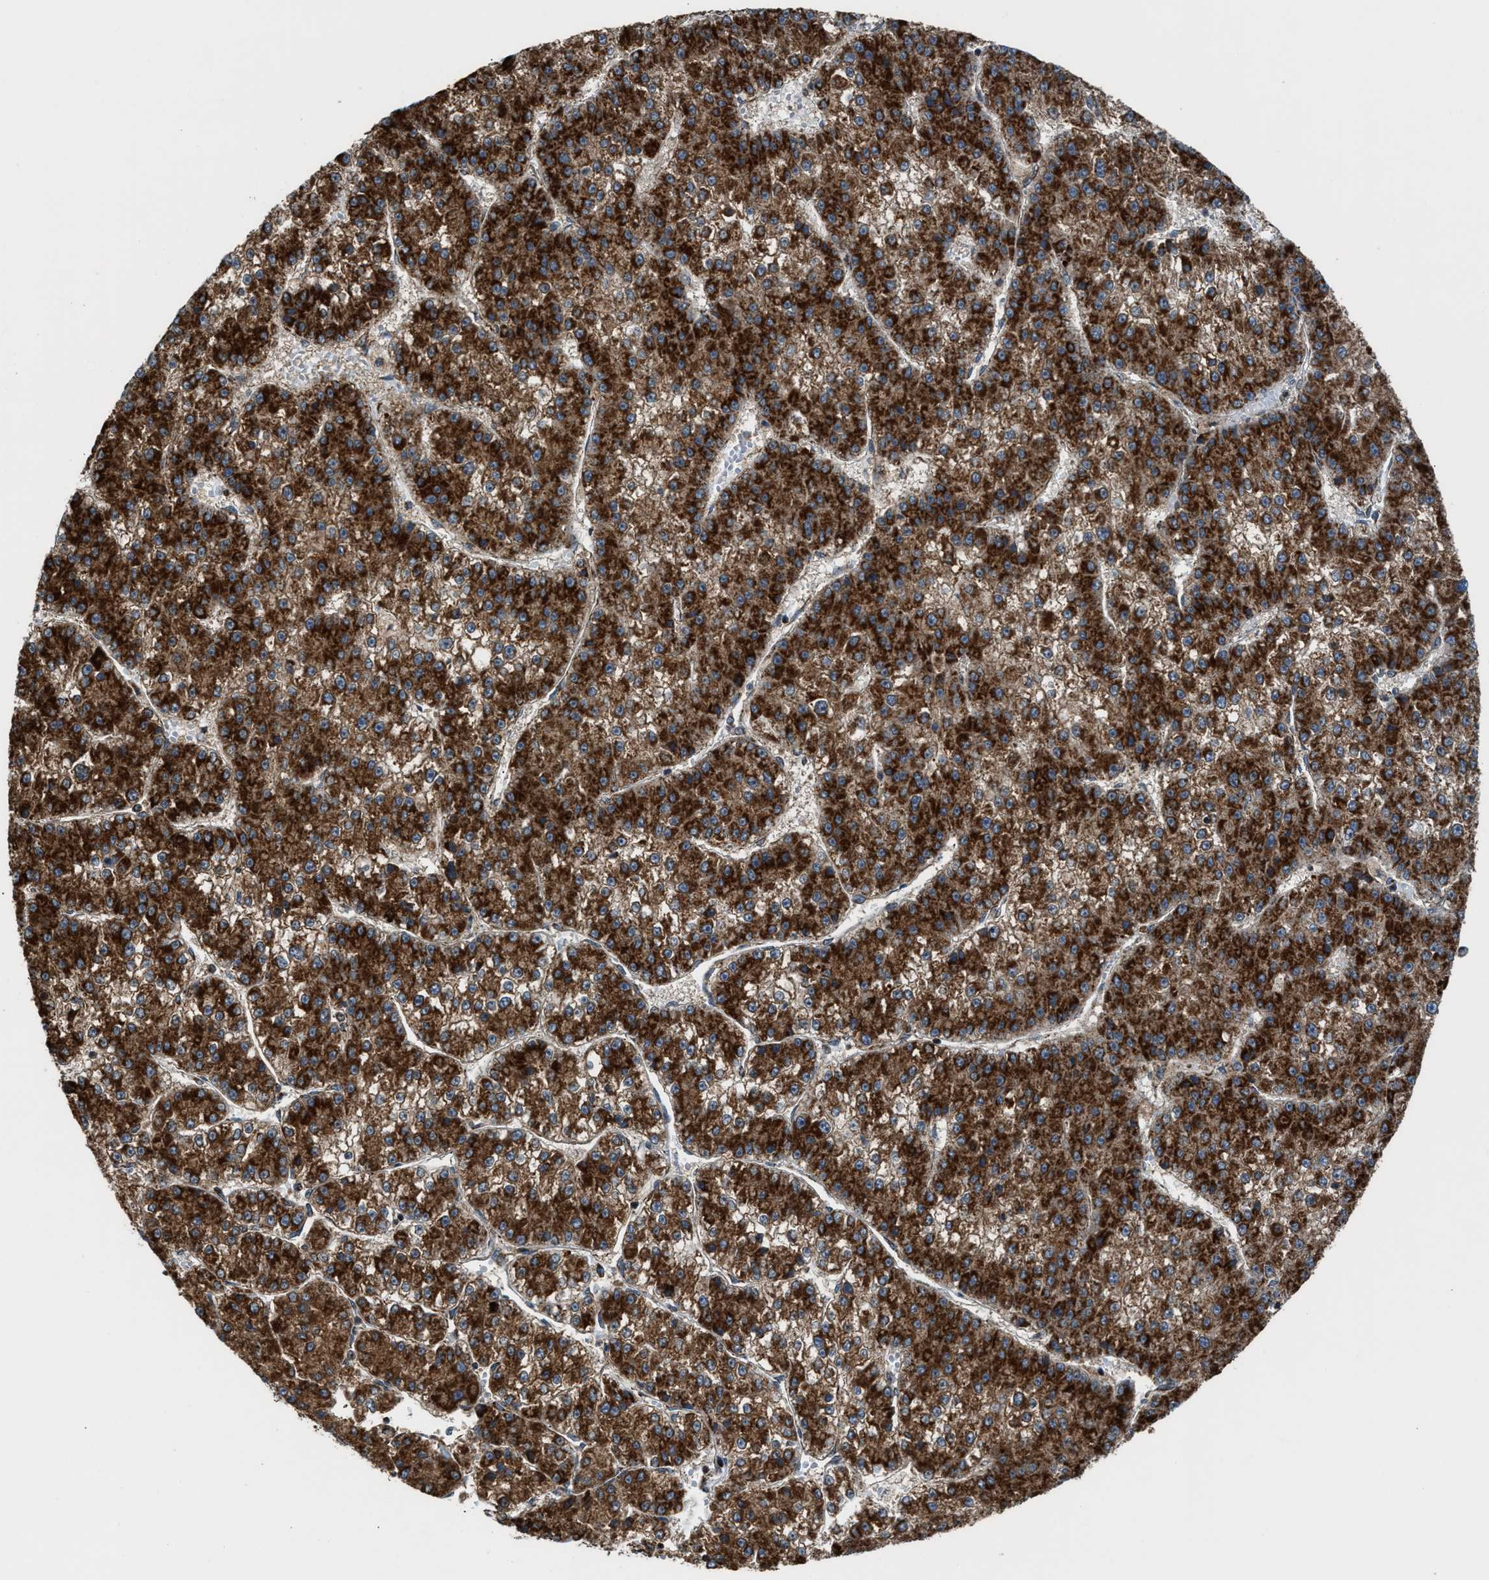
{"staining": {"intensity": "strong", "quantity": ">75%", "location": "cytoplasmic/membranous"}, "tissue": "liver cancer", "cell_type": "Tumor cells", "image_type": "cancer", "snomed": [{"axis": "morphology", "description": "Carcinoma, Hepatocellular, NOS"}, {"axis": "topography", "description": "Liver"}], "caption": "A high amount of strong cytoplasmic/membranous expression is seen in approximately >75% of tumor cells in hepatocellular carcinoma (liver) tissue.", "gene": "SGSM2", "patient": {"sex": "female", "age": 73}}